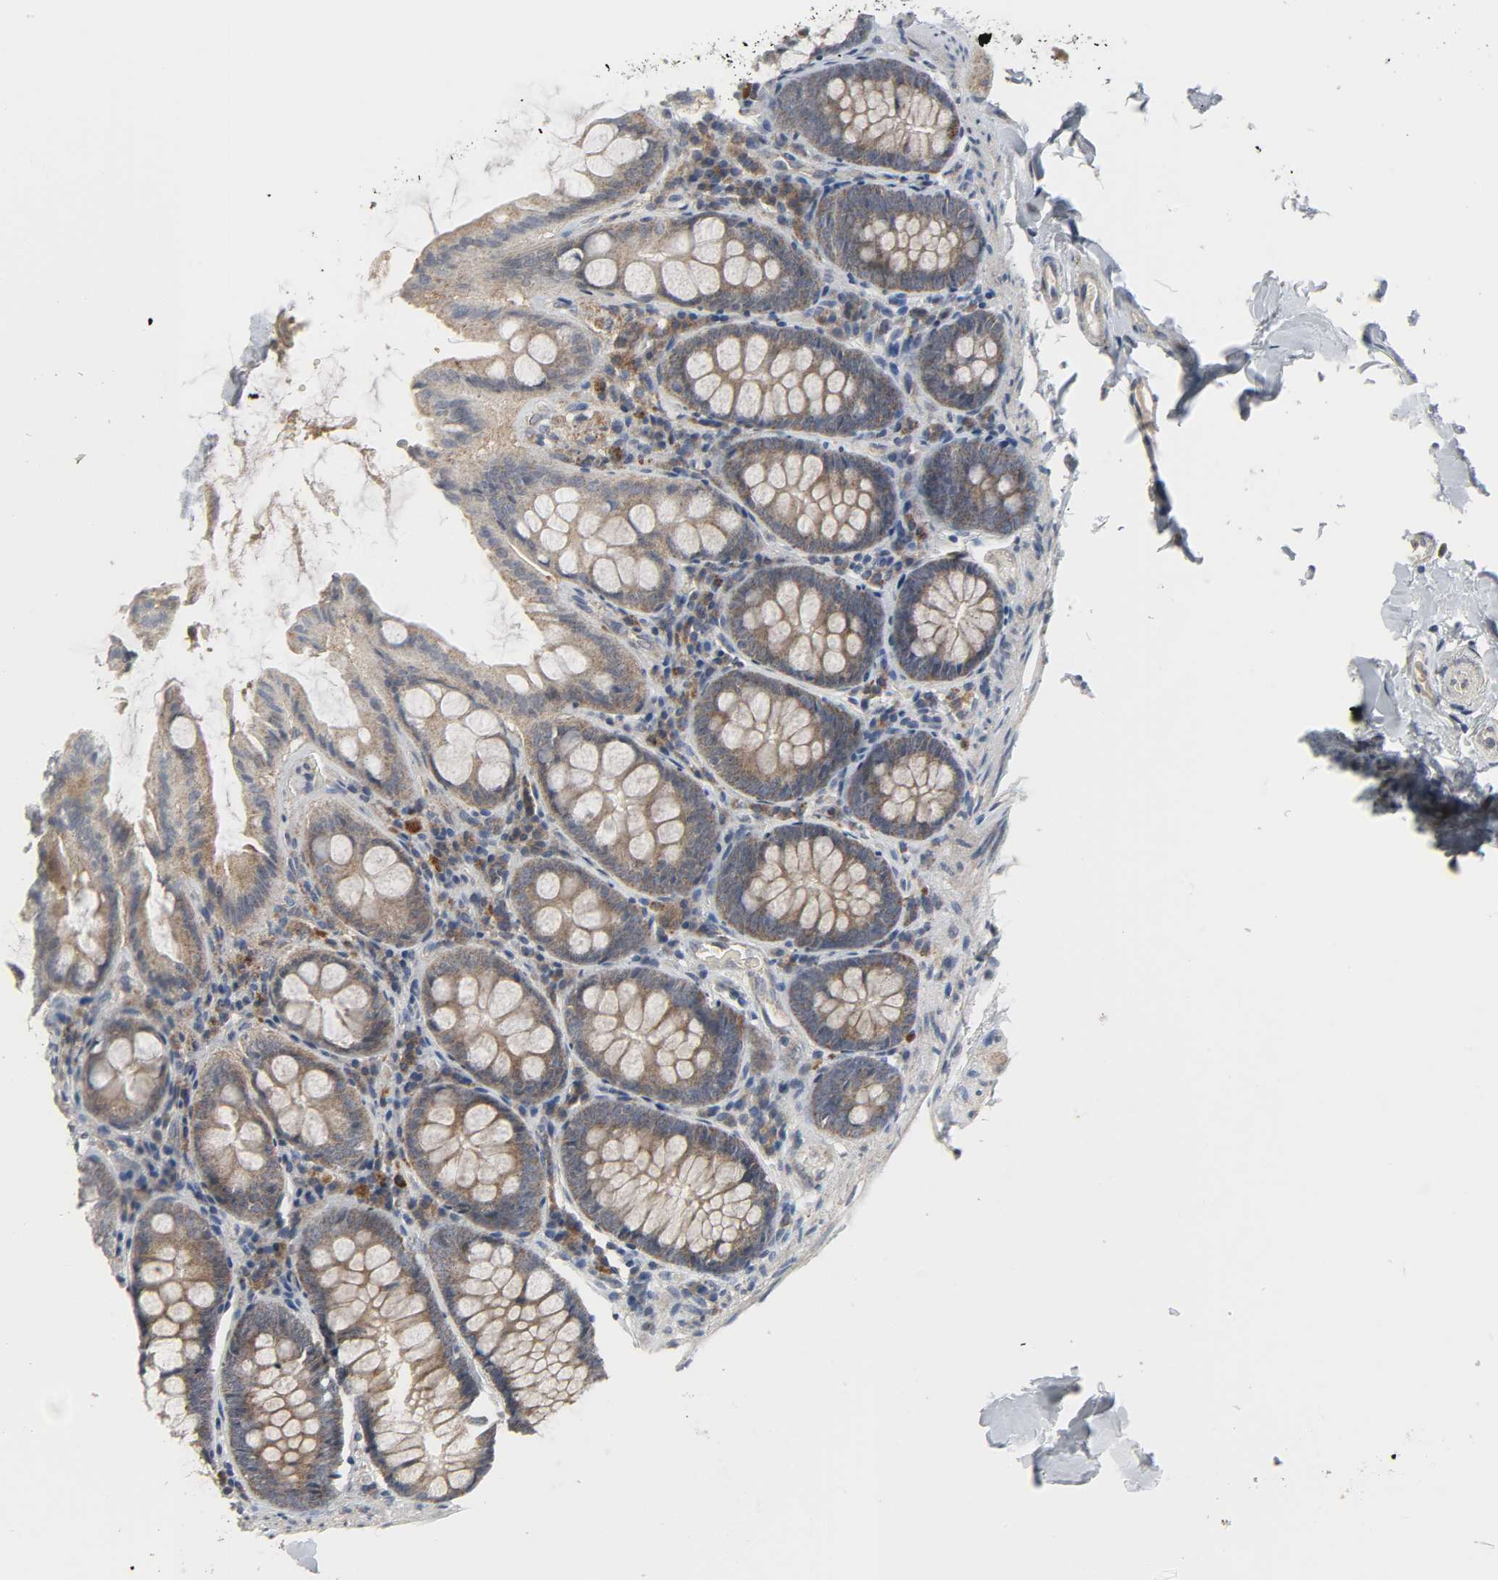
{"staining": {"intensity": "weak", "quantity": ">75%", "location": "cytoplasmic/membranous"}, "tissue": "colon", "cell_type": "Endothelial cells", "image_type": "normal", "snomed": [{"axis": "morphology", "description": "Normal tissue, NOS"}, {"axis": "topography", "description": "Colon"}], "caption": "Human colon stained for a protein (brown) shows weak cytoplasmic/membranous positive expression in approximately >75% of endothelial cells.", "gene": "CLIP1", "patient": {"sex": "female", "age": 61}}